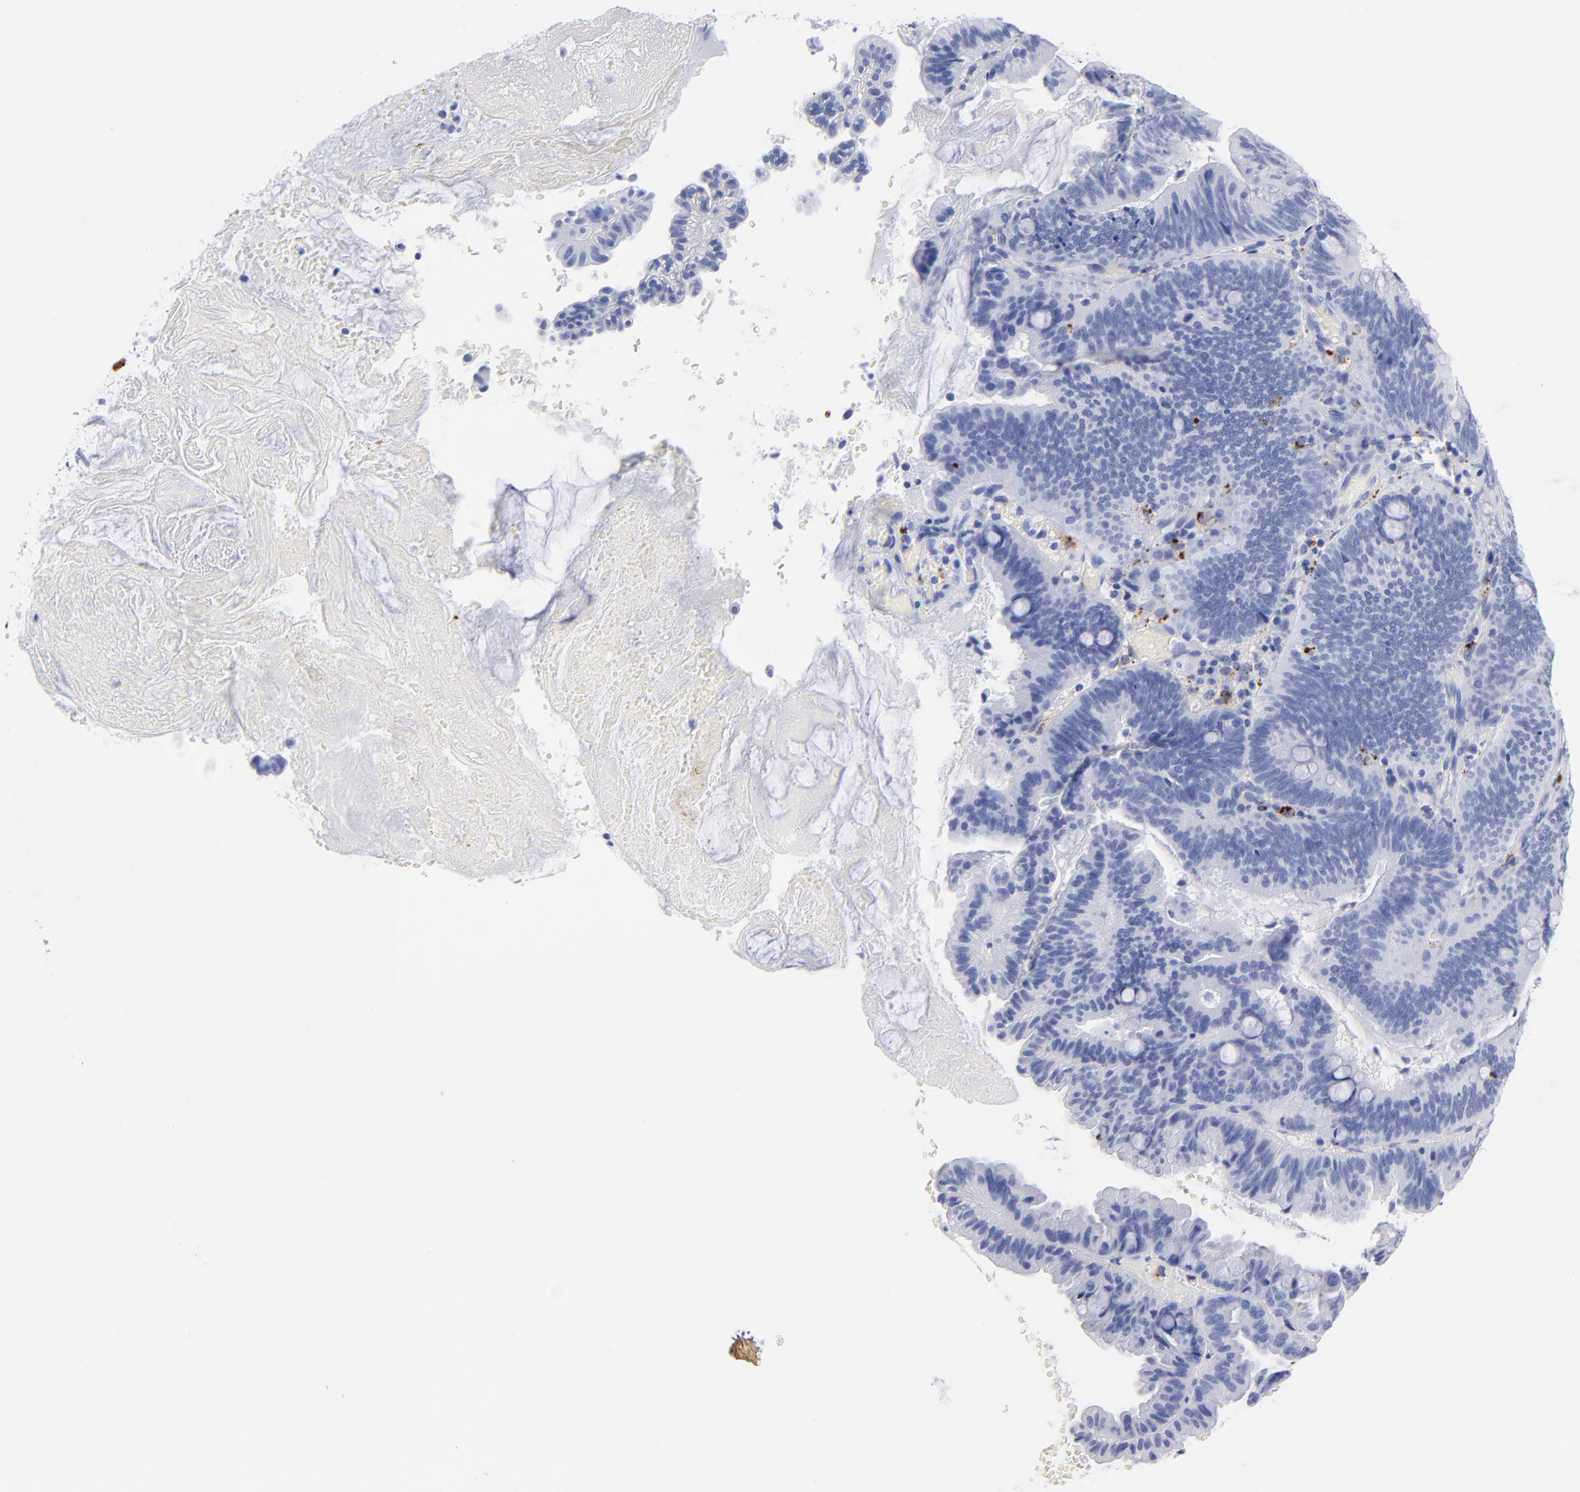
{"staining": {"intensity": "moderate", "quantity": "<25%", "location": "cytoplasmic/membranous"}, "tissue": "pancreatic cancer", "cell_type": "Tumor cells", "image_type": "cancer", "snomed": [{"axis": "morphology", "description": "Adenocarcinoma, NOS"}, {"axis": "topography", "description": "Pancreas"}], "caption": "IHC (DAB) staining of pancreatic adenocarcinoma demonstrates moderate cytoplasmic/membranous protein staining in about <25% of tumor cells. Using DAB (3,3'-diaminobenzidine) (brown) and hematoxylin (blue) stains, captured at high magnification using brightfield microscopy.", "gene": "CPVL", "patient": {"sex": "male", "age": 82}}